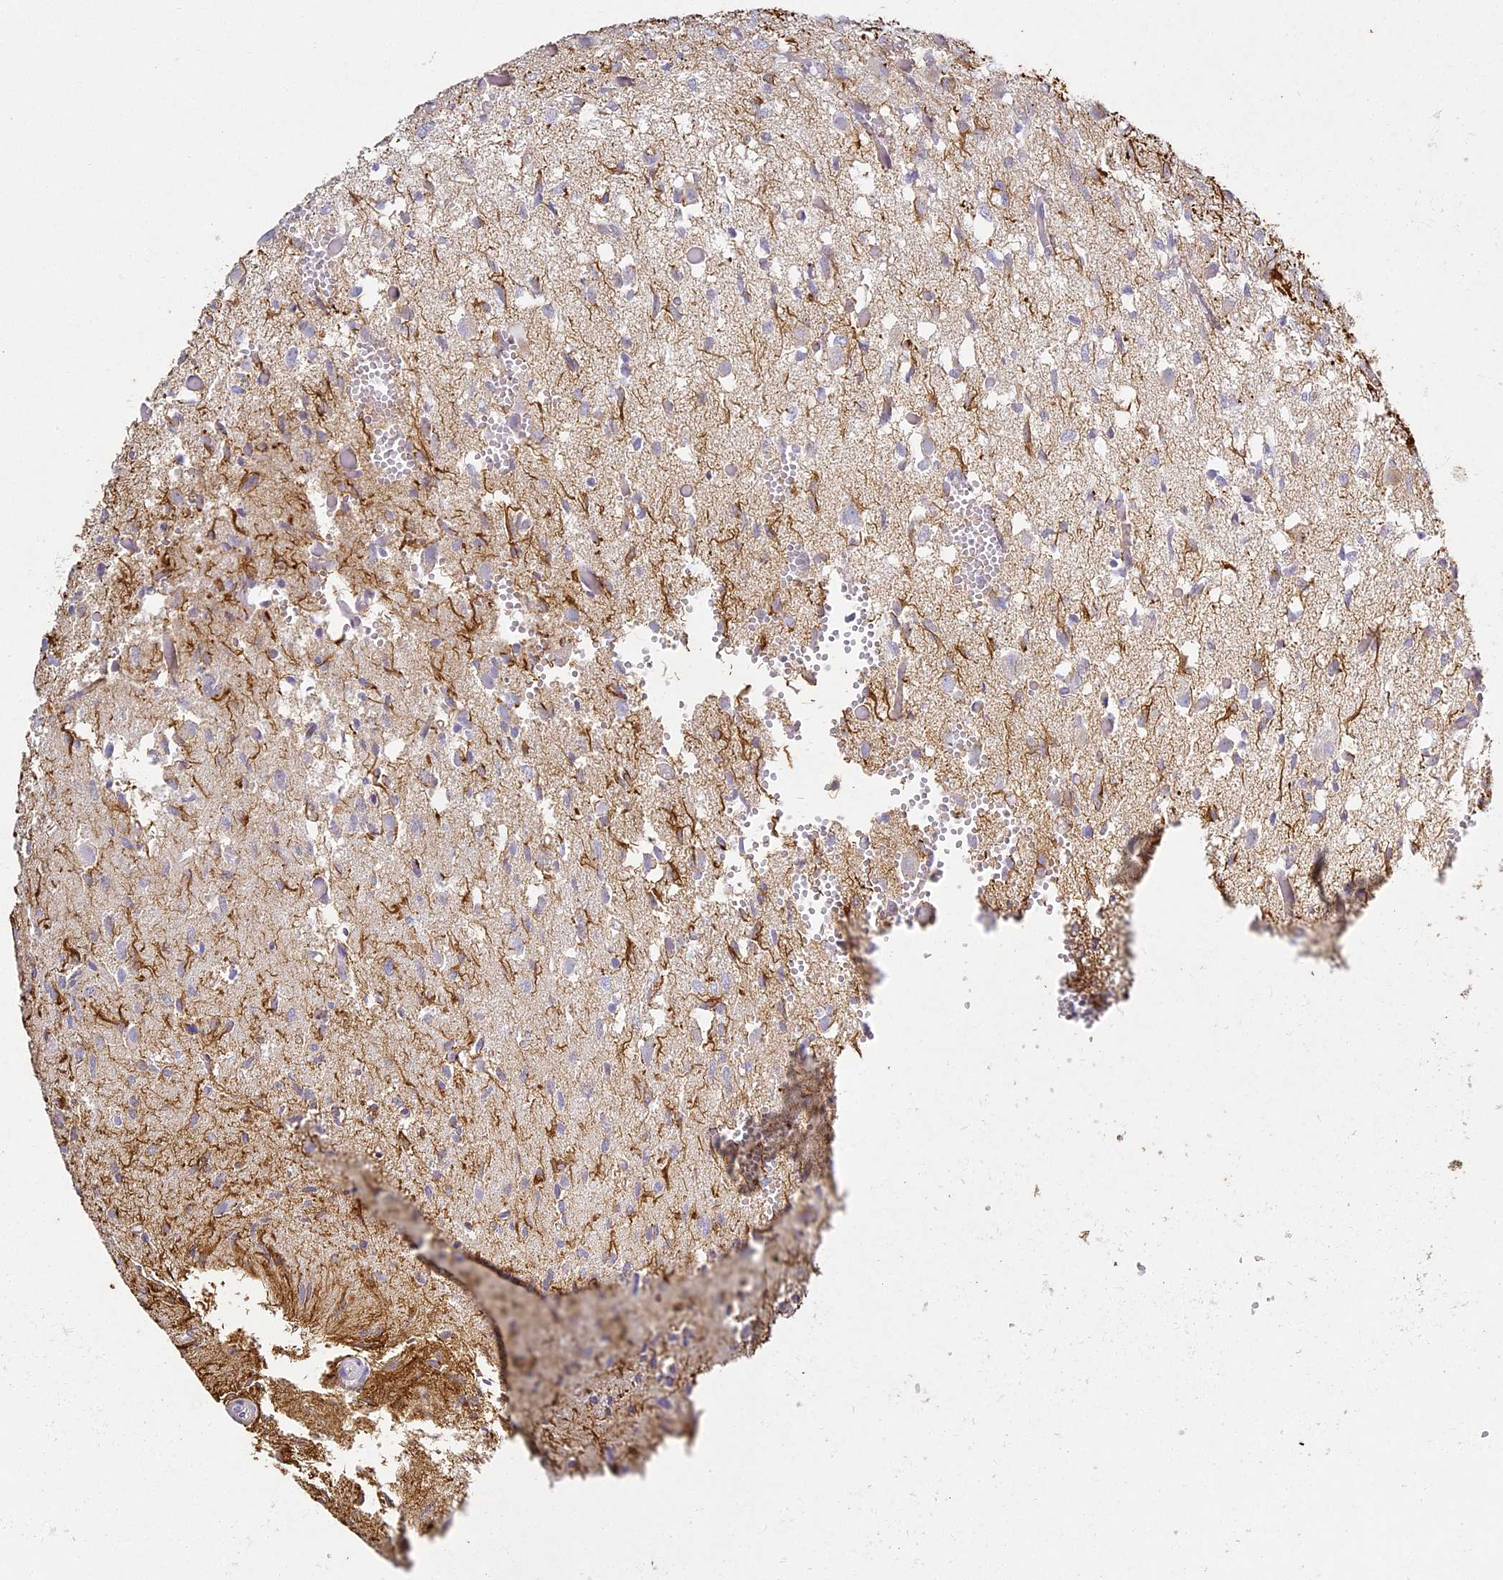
{"staining": {"intensity": "strong", "quantity": "<25%", "location": "cytoplasmic/membranous"}, "tissue": "glioma", "cell_type": "Tumor cells", "image_type": "cancer", "snomed": [{"axis": "morphology", "description": "Glioma, malignant, High grade"}, {"axis": "topography", "description": "Brain"}], "caption": "Immunohistochemical staining of high-grade glioma (malignant) reveals strong cytoplasmic/membranous protein expression in approximately <25% of tumor cells.", "gene": "MED28", "patient": {"sex": "female", "age": 59}}